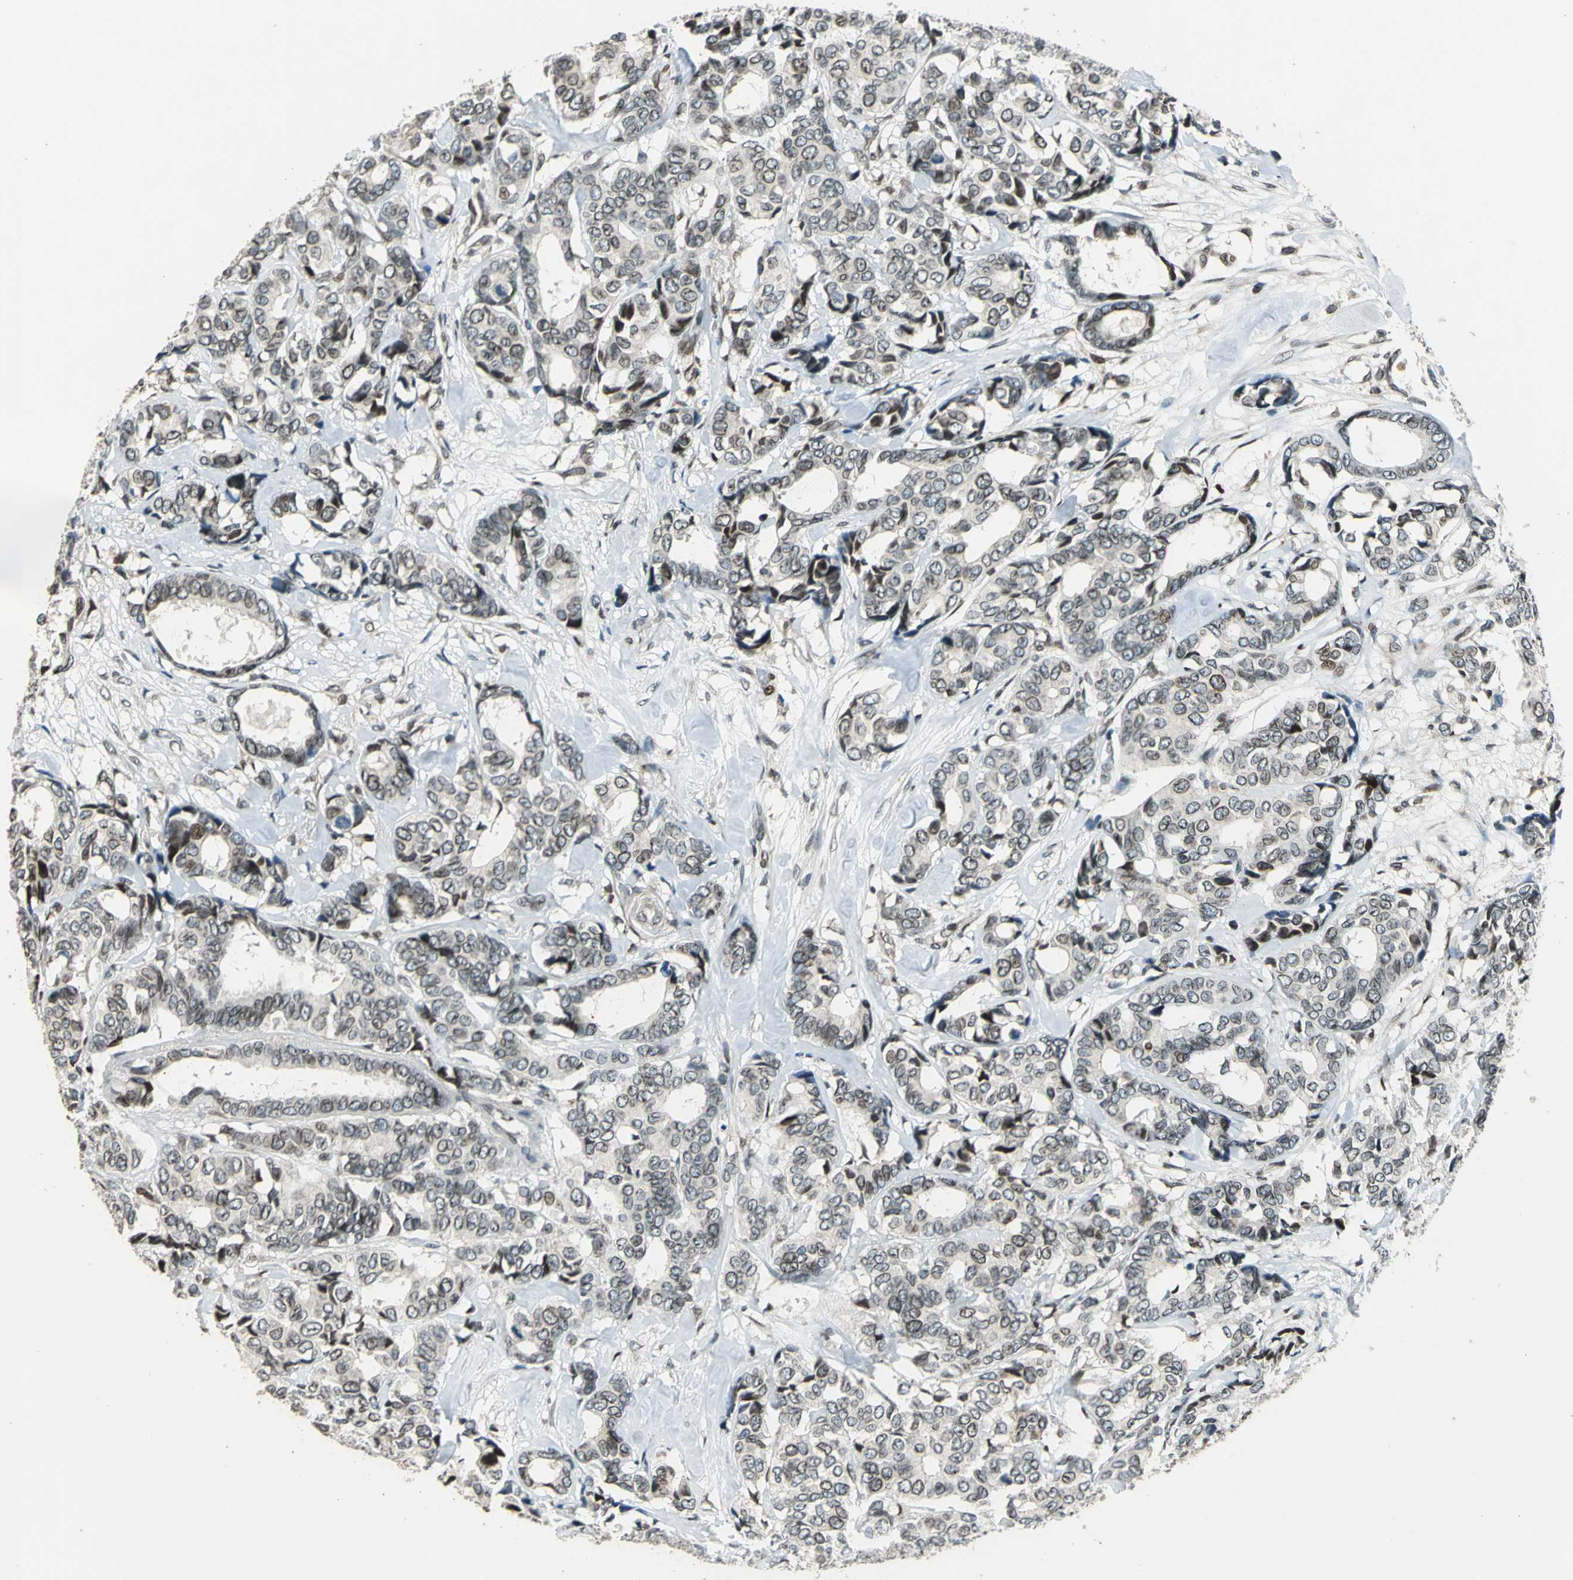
{"staining": {"intensity": "moderate", "quantity": "25%-75%", "location": "cytoplasmic/membranous,nuclear"}, "tissue": "breast cancer", "cell_type": "Tumor cells", "image_type": "cancer", "snomed": [{"axis": "morphology", "description": "Duct carcinoma"}, {"axis": "topography", "description": "Breast"}], "caption": "A medium amount of moderate cytoplasmic/membranous and nuclear staining is identified in approximately 25%-75% of tumor cells in breast infiltrating ductal carcinoma tissue.", "gene": "BRIP1", "patient": {"sex": "female", "age": 87}}